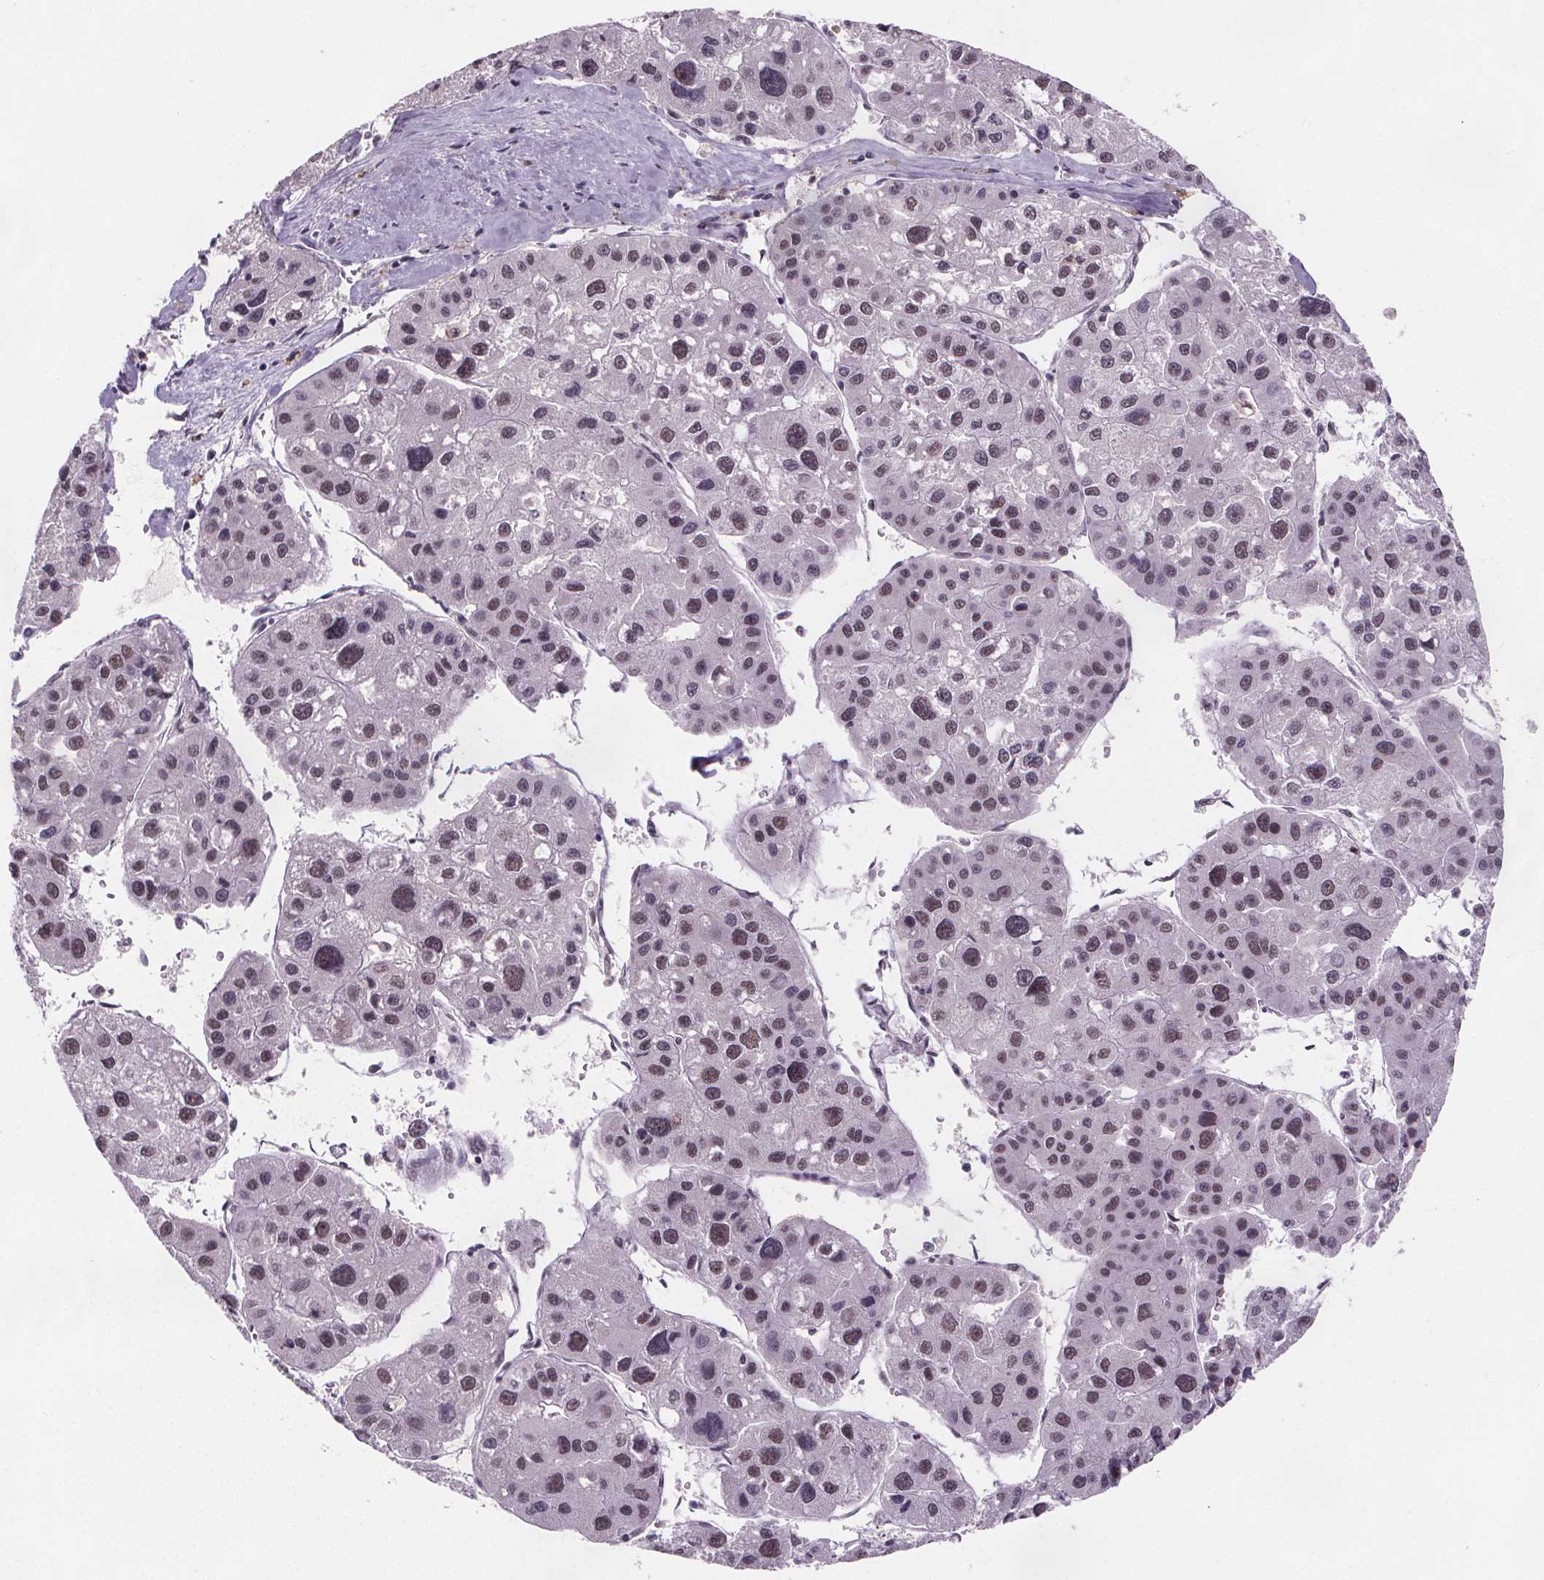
{"staining": {"intensity": "weak", "quantity": "25%-75%", "location": "nuclear"}, "tissue": "liver cancer", "cell_type": "Tumor cells", "image_type": "cancer", "snomed": [{"axis": "morphology", "description": "Carcinoma, Hepatocellular, NOS"}, {"axis": "topography", "description": "Liver"}], "caption": "Immunohistochemistry (IHC) micrograph of neoplastic tissue: liver hepatocellular carcinoma stained using immunohistochemistry demonstrates low levels of weak protein expression localized specifically in the nuclear of tumor cells, appearing as a nuclear brown color.", "gene": "ZNF572", "patient": {"sex": "male", "age": 73}}